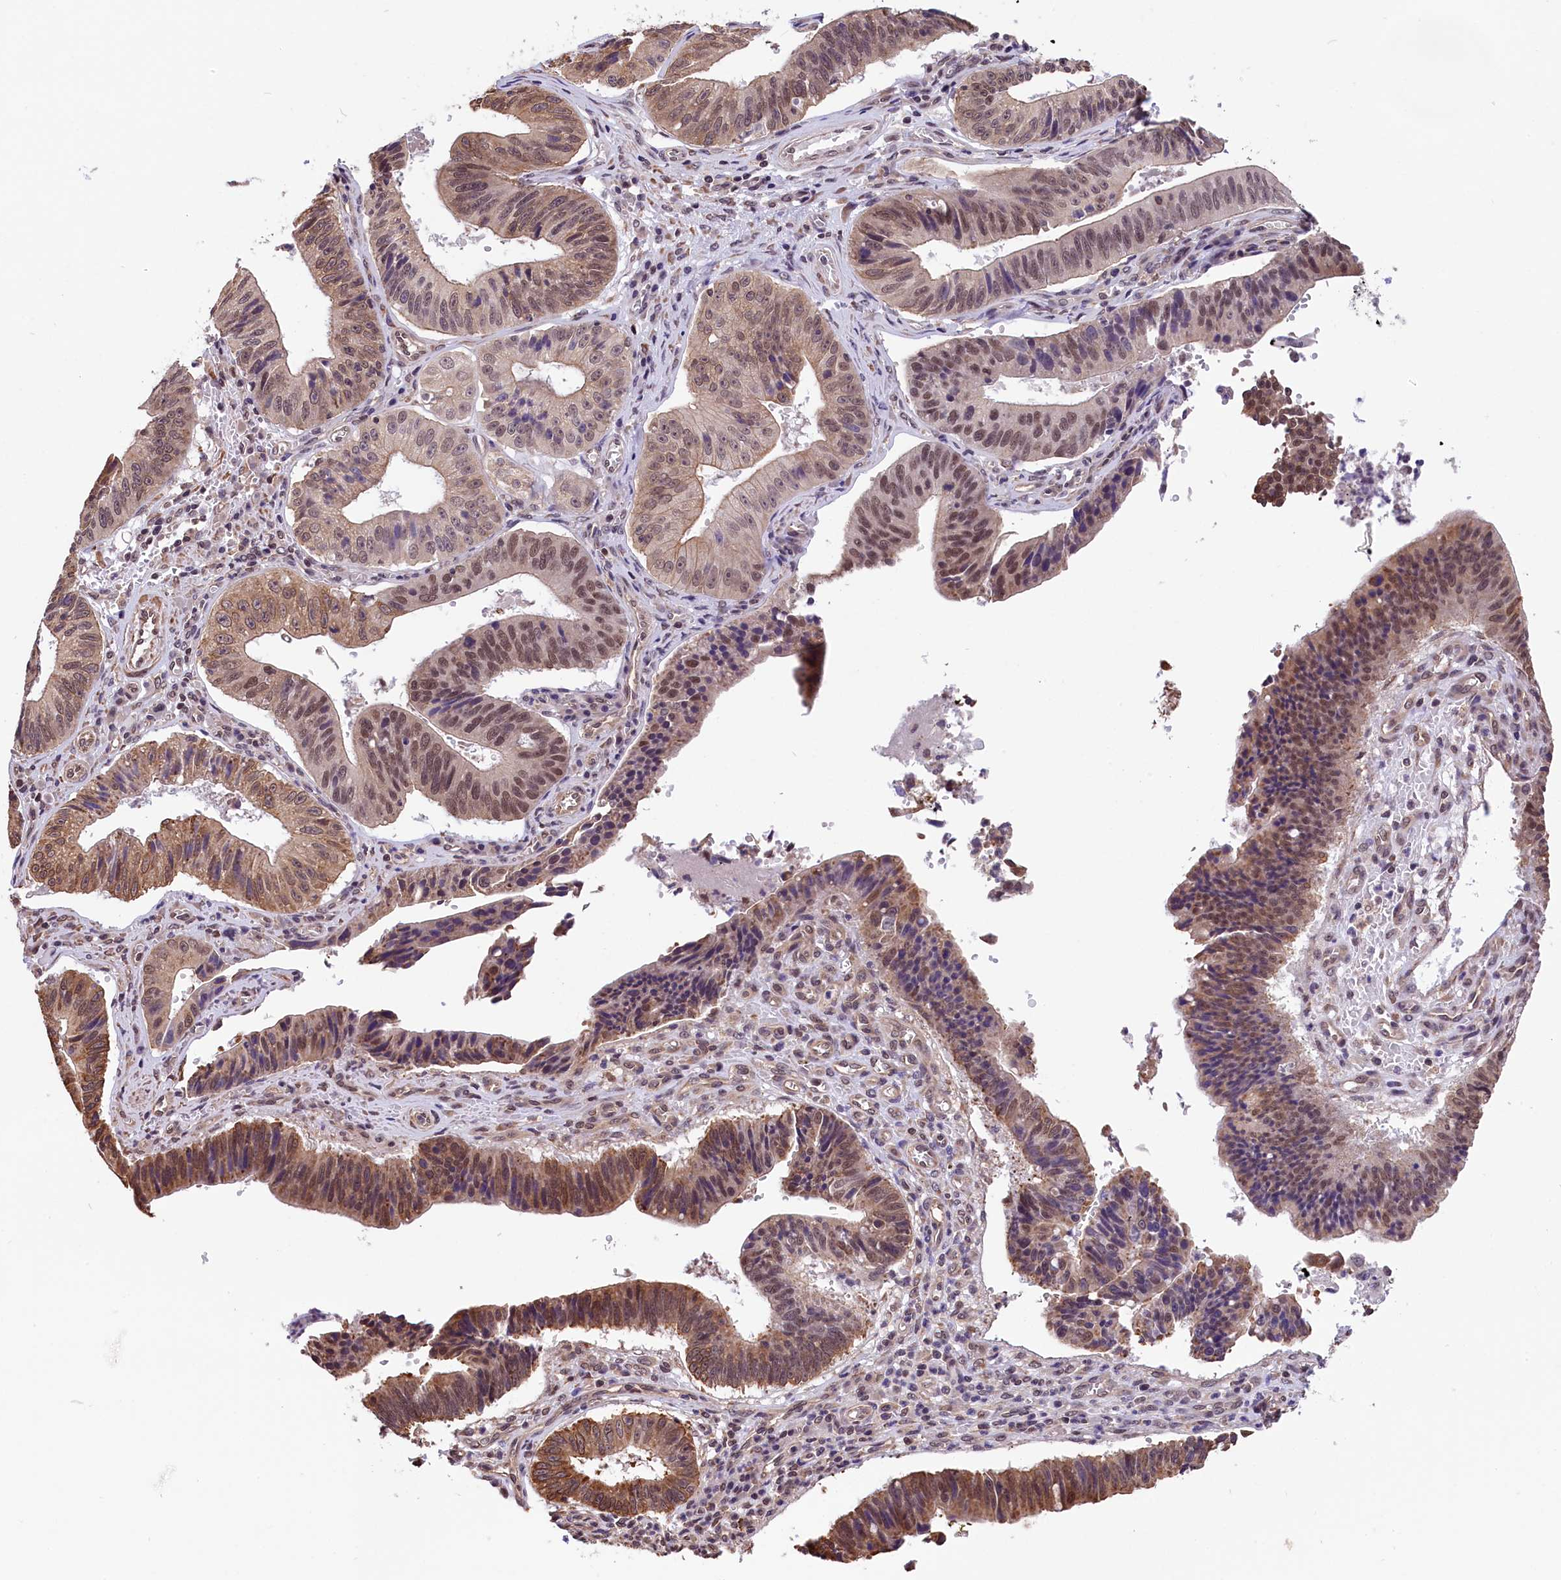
{"staining": {"intensity": "moderate", "quantity": ">75%", "location": "cytoplasmic/membranous,nuclear"}, "tissue": "stomach cancer", "cell_type": "Tumor cells", "image_type": "cancer", "snomed": [{"axis": "morphology", "description": "Adenocarcinoma, NOS"}, {"axis": "topography", "description": "Stomach"}], "caption": "Moderate cytoplasmic/membranous and nuclear protein staining is appreciated in approximately >75% of tumor cells in adenocarcinoma (stomach). Nuclei are stained in blue.", "gene": "ZC3H4", "patient": {"sex": "male", "age": 59}}